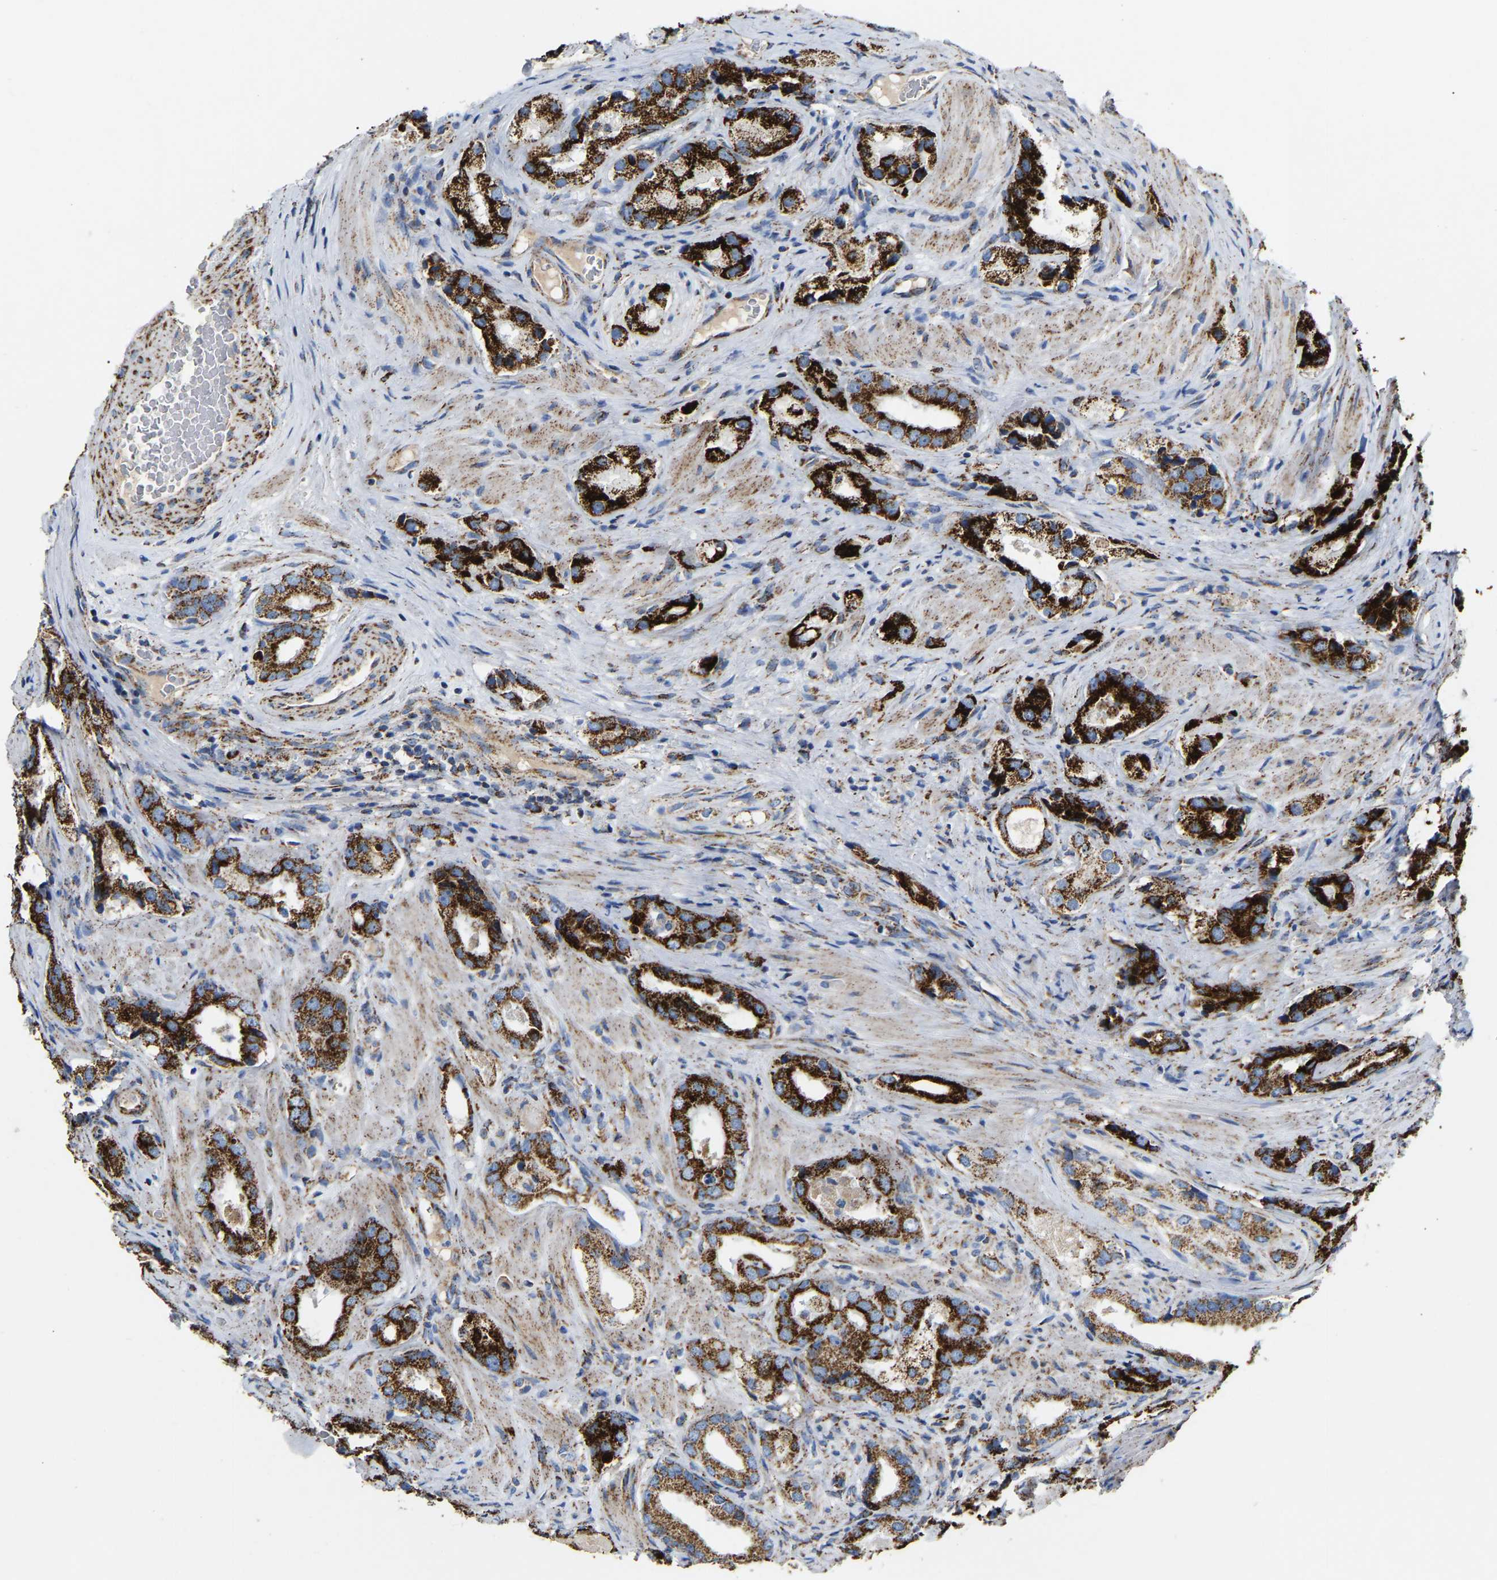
{"staining": {"intensity": "strong", "quantity": ">75%", "location": "cytoplasmic/membranous"}, "tissue": "prostate cancer", "cell_type": "Tumor cells", "image_type": "cancer", "snomed": [{"axis": "morphology", "description": "Adenocarcinoma, High grade"}, {"axis": "topography", "description": "Prostate"}], "caption": "Strong cytoplasmic/membranous staining is seen in about >75% of tumor cells in prostate cancer (high-grade adenocarcinoma).", "gene": "HIBADH", "patient": {"sex": "male", "age": 63}}